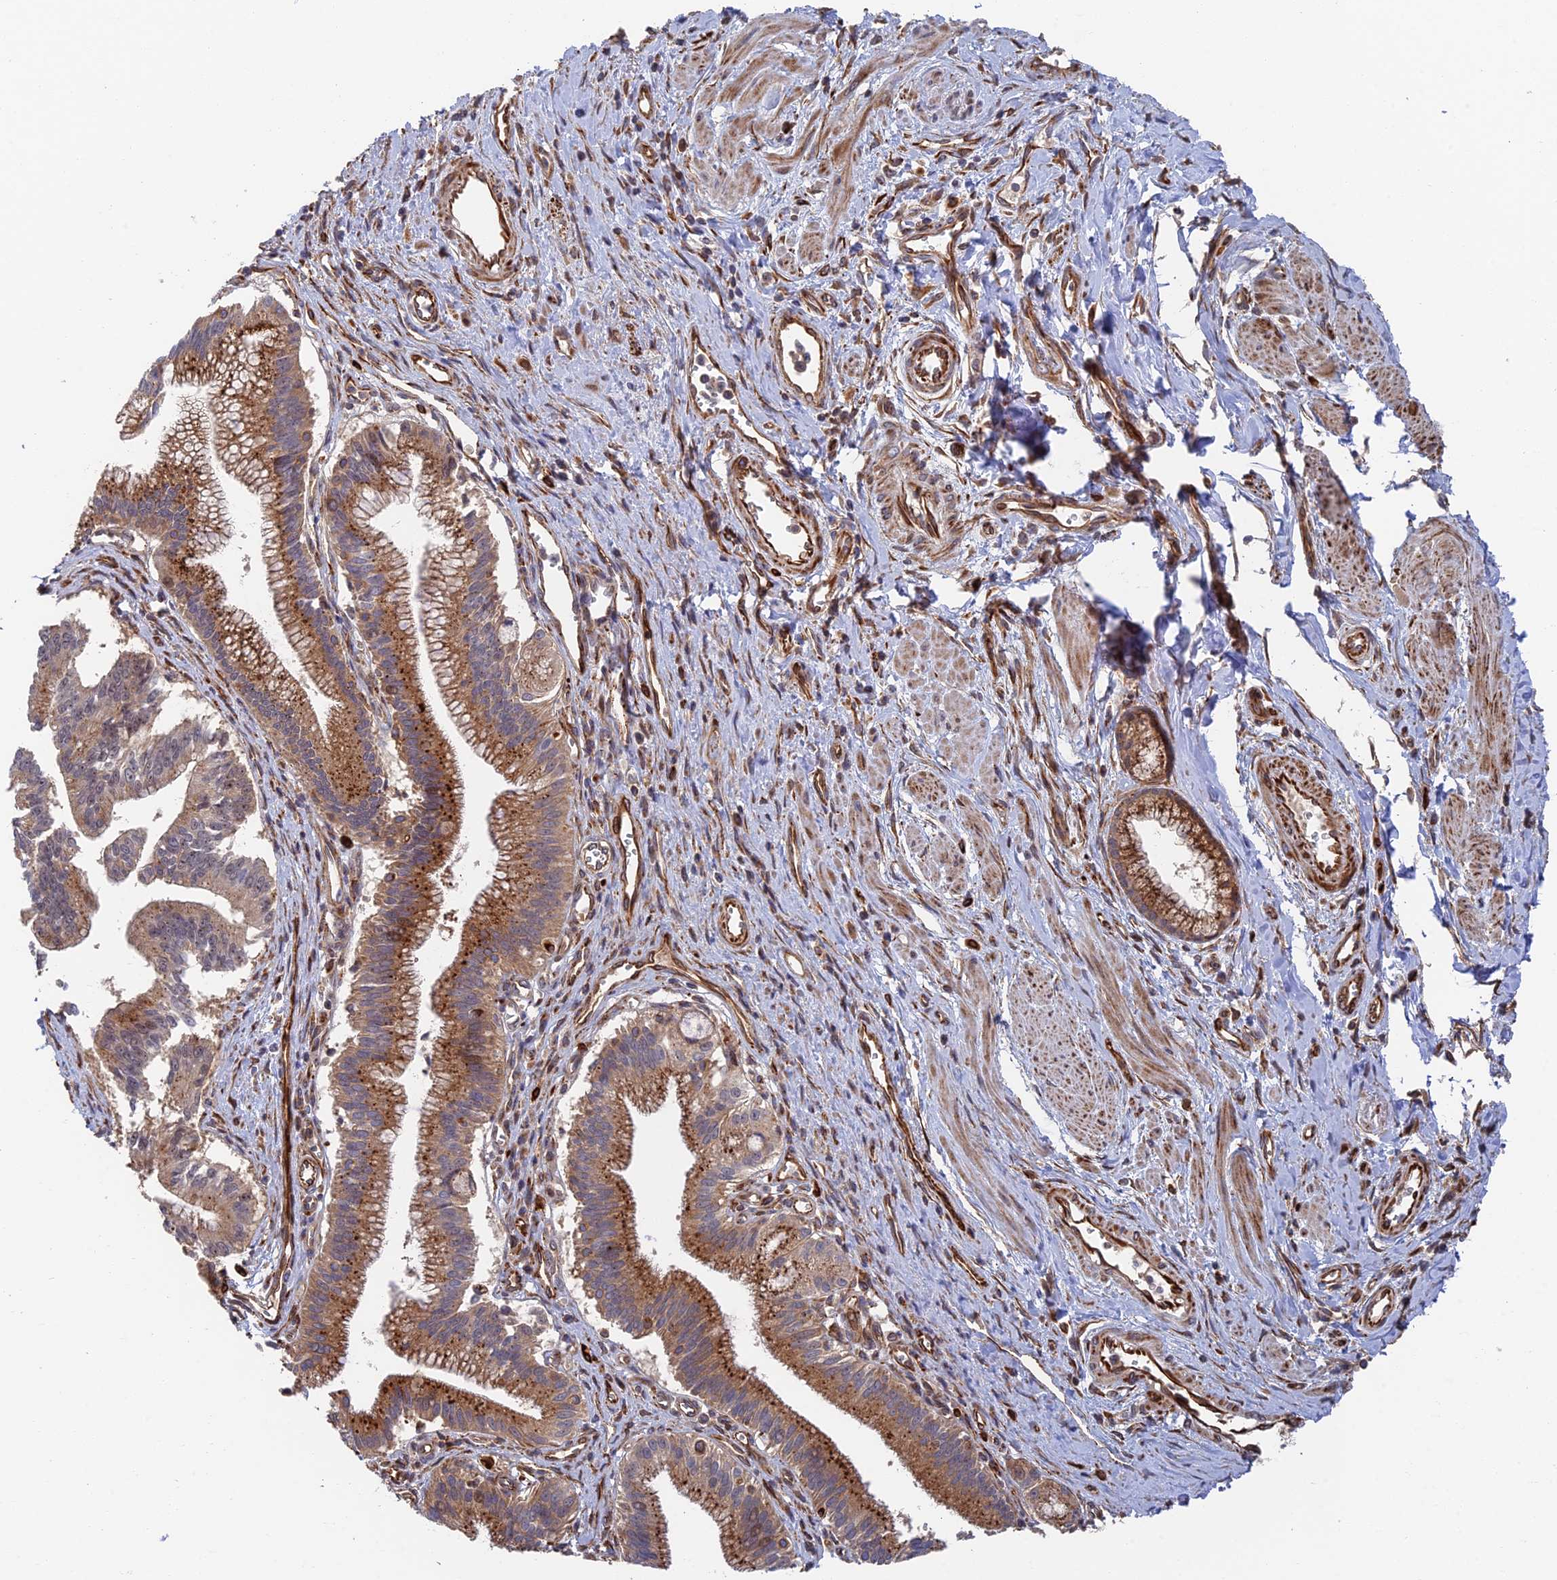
{"staining": {"intensity": "moderate", "quantity": ">75%", "location": "cytoplasmic/membranous"}, "tissue": "pancreatic cancer", "cell_type": "Tumor cells", "image_type": "cancer", "snomed": [{"axis": "morphology", "description": "Adenocarcinoma, NOS"}, {"axis": "topography", "description": "Pancreas"}], "caption": "Pancreatic adenocarcinoma stained with a brown dye shows moderate cytoplasmic/membranous positive positivity in about >75% of tumor cells.", "gene": "PPP2R3C", "patient": {"sex": "male", "age": 78}}